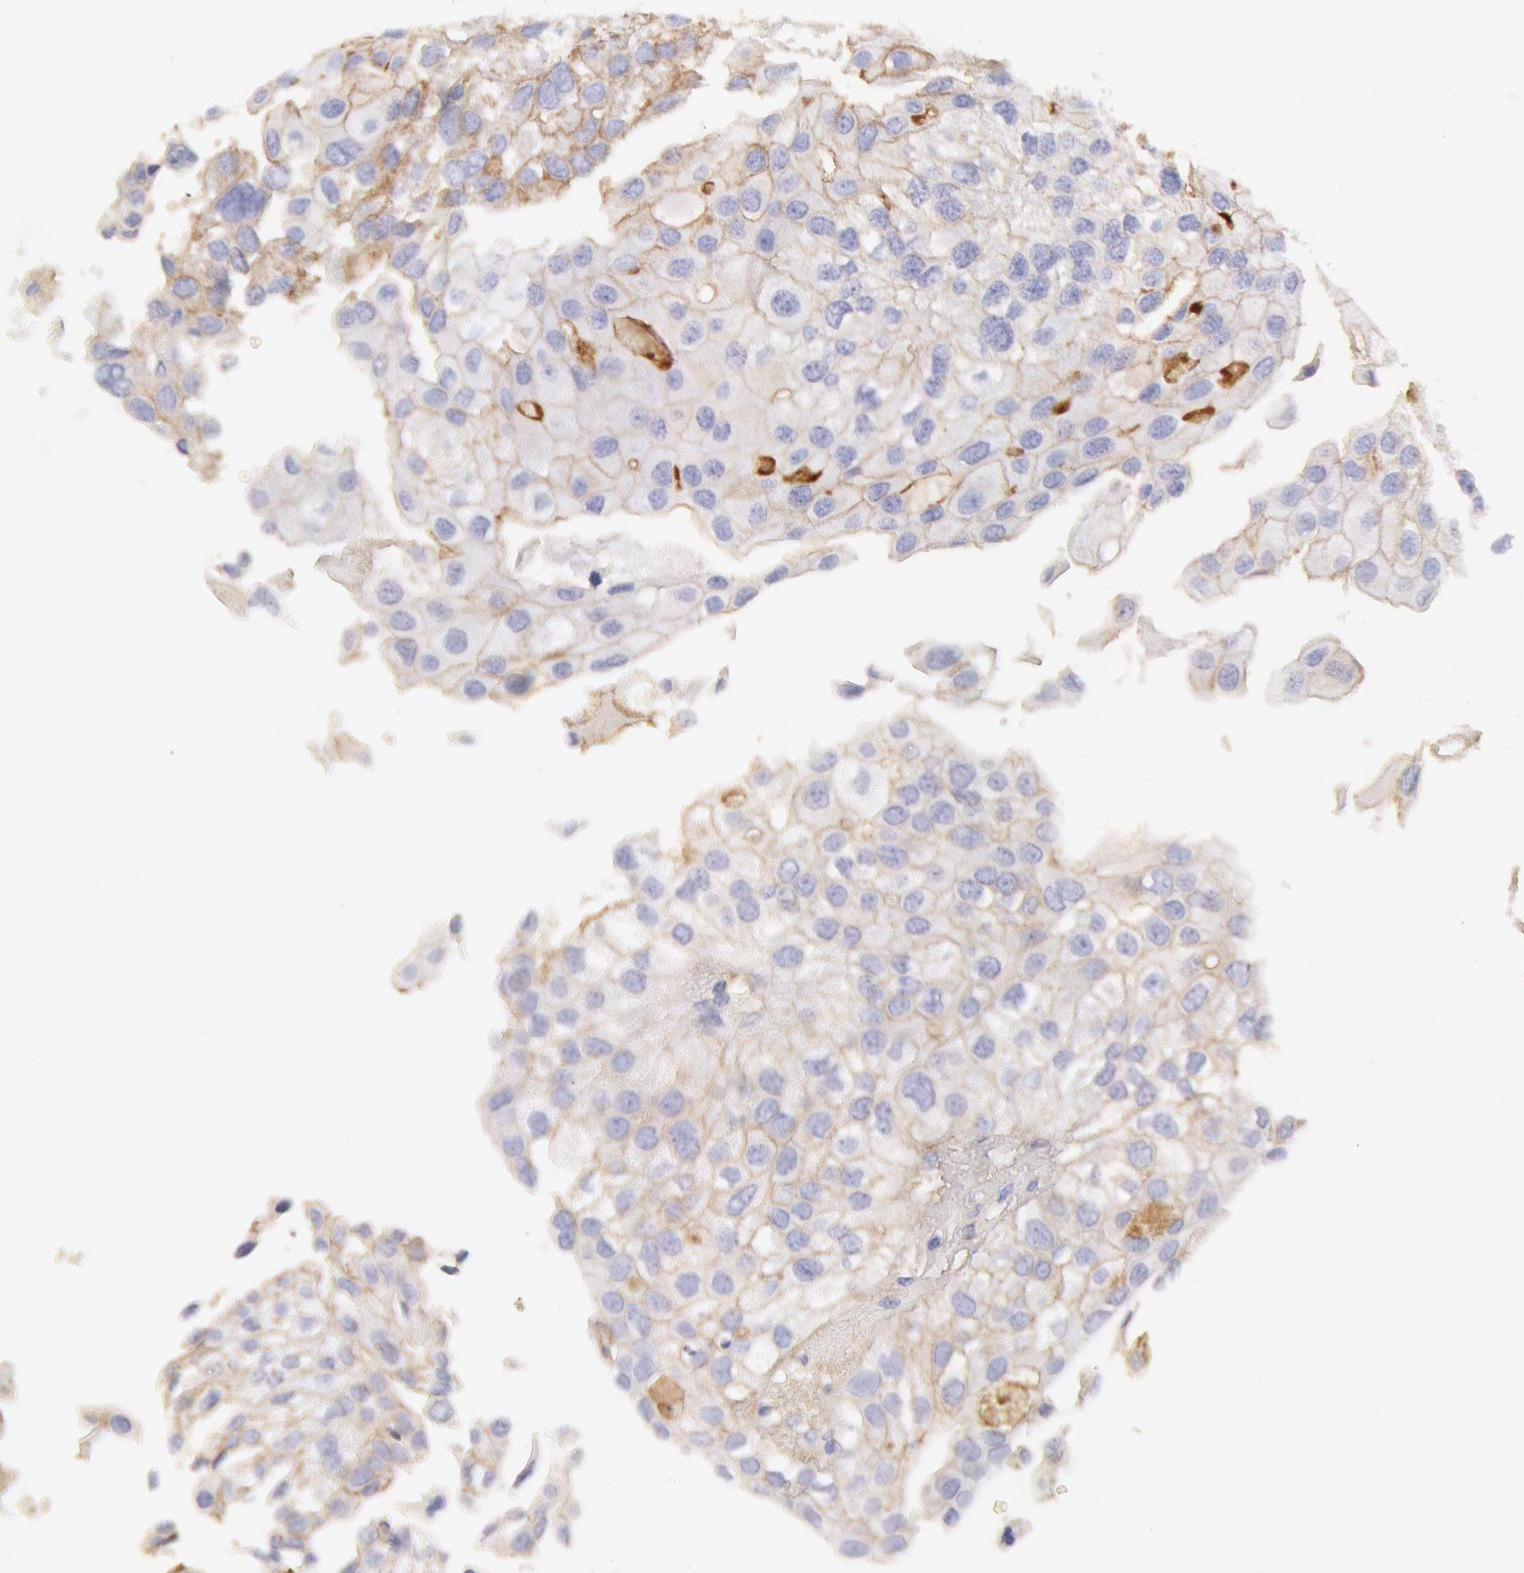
{"staining": {"intensity": "weak", "quantity": "<25%", "location": "cytoplasmic/membranous"}, "tissue": "urothelial cancer", "cell_type": "Tumor cells", "image_type": "cancer", "snomed": [{"axis": "morphology", "description": "Urothelial carcinoma, Low grade"}, {"axis": "topography", "description": "Urinary bladder"}], "caption": "Photomicrograph shows no significant protein expression in tumor cells of urothelial cancer.", "gene": "LYN", "patient": {"sex": "female", "age": 89}}